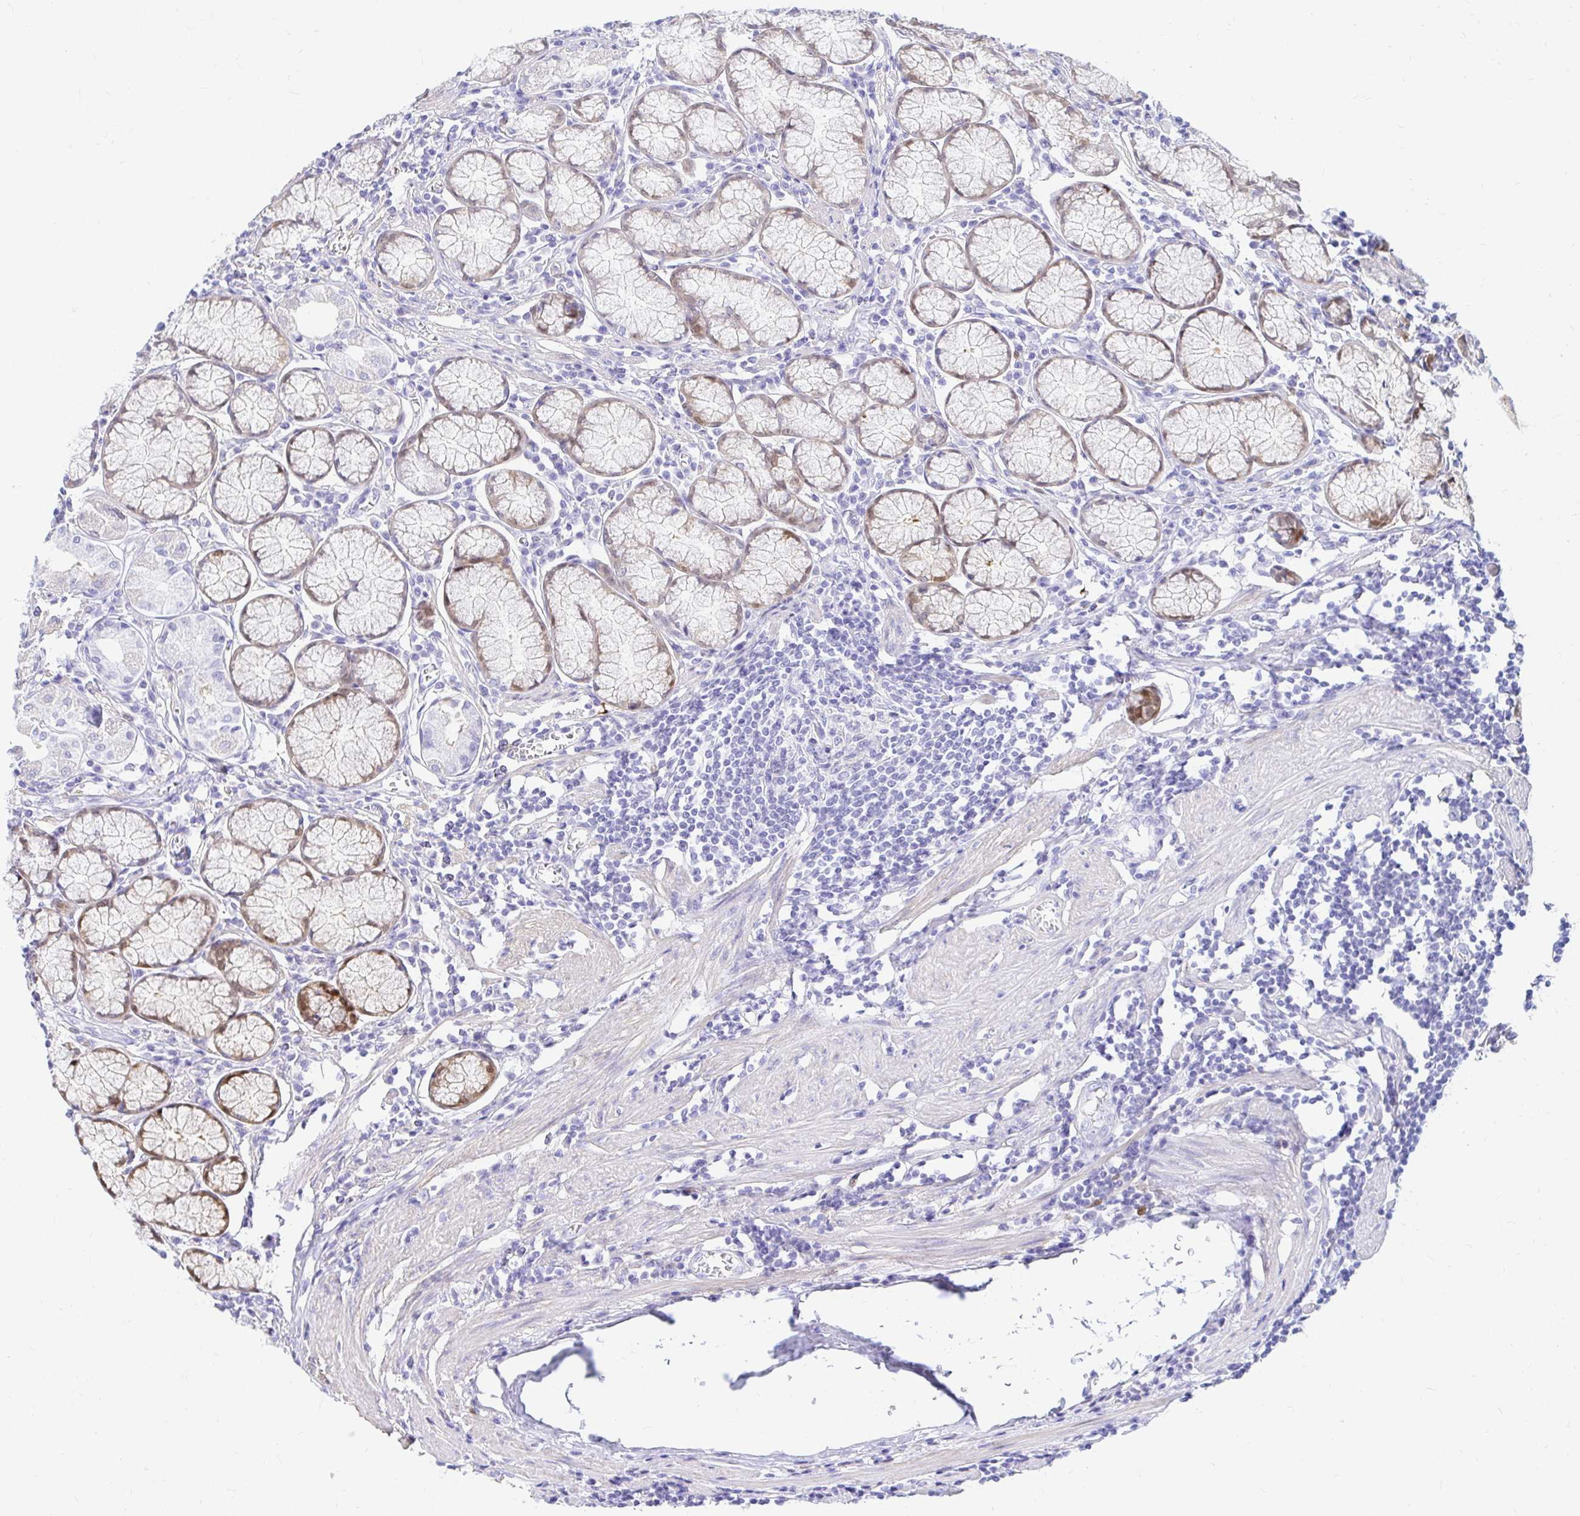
{"staining": {"intensity": "moderate", "quantity": "<25%", "location": "cytoplasmic/membranous,nuclear"}, "tissue": "stomach", "cell_type": "Glandular cells", "image_type": "normal", "snomed": [{"axis": "morphology", "description": "Normal tissue, NOS"}, {"axis": "topography", "description": "Stomach"}], "caption": "Moderate cytoplasmic/membranous,nuclear expression is seen in approximately <25% of glandular cells in unremarkable stomach.", "gene": "PPP1R1B", "patient": {"sex": "male", "age": 55}}